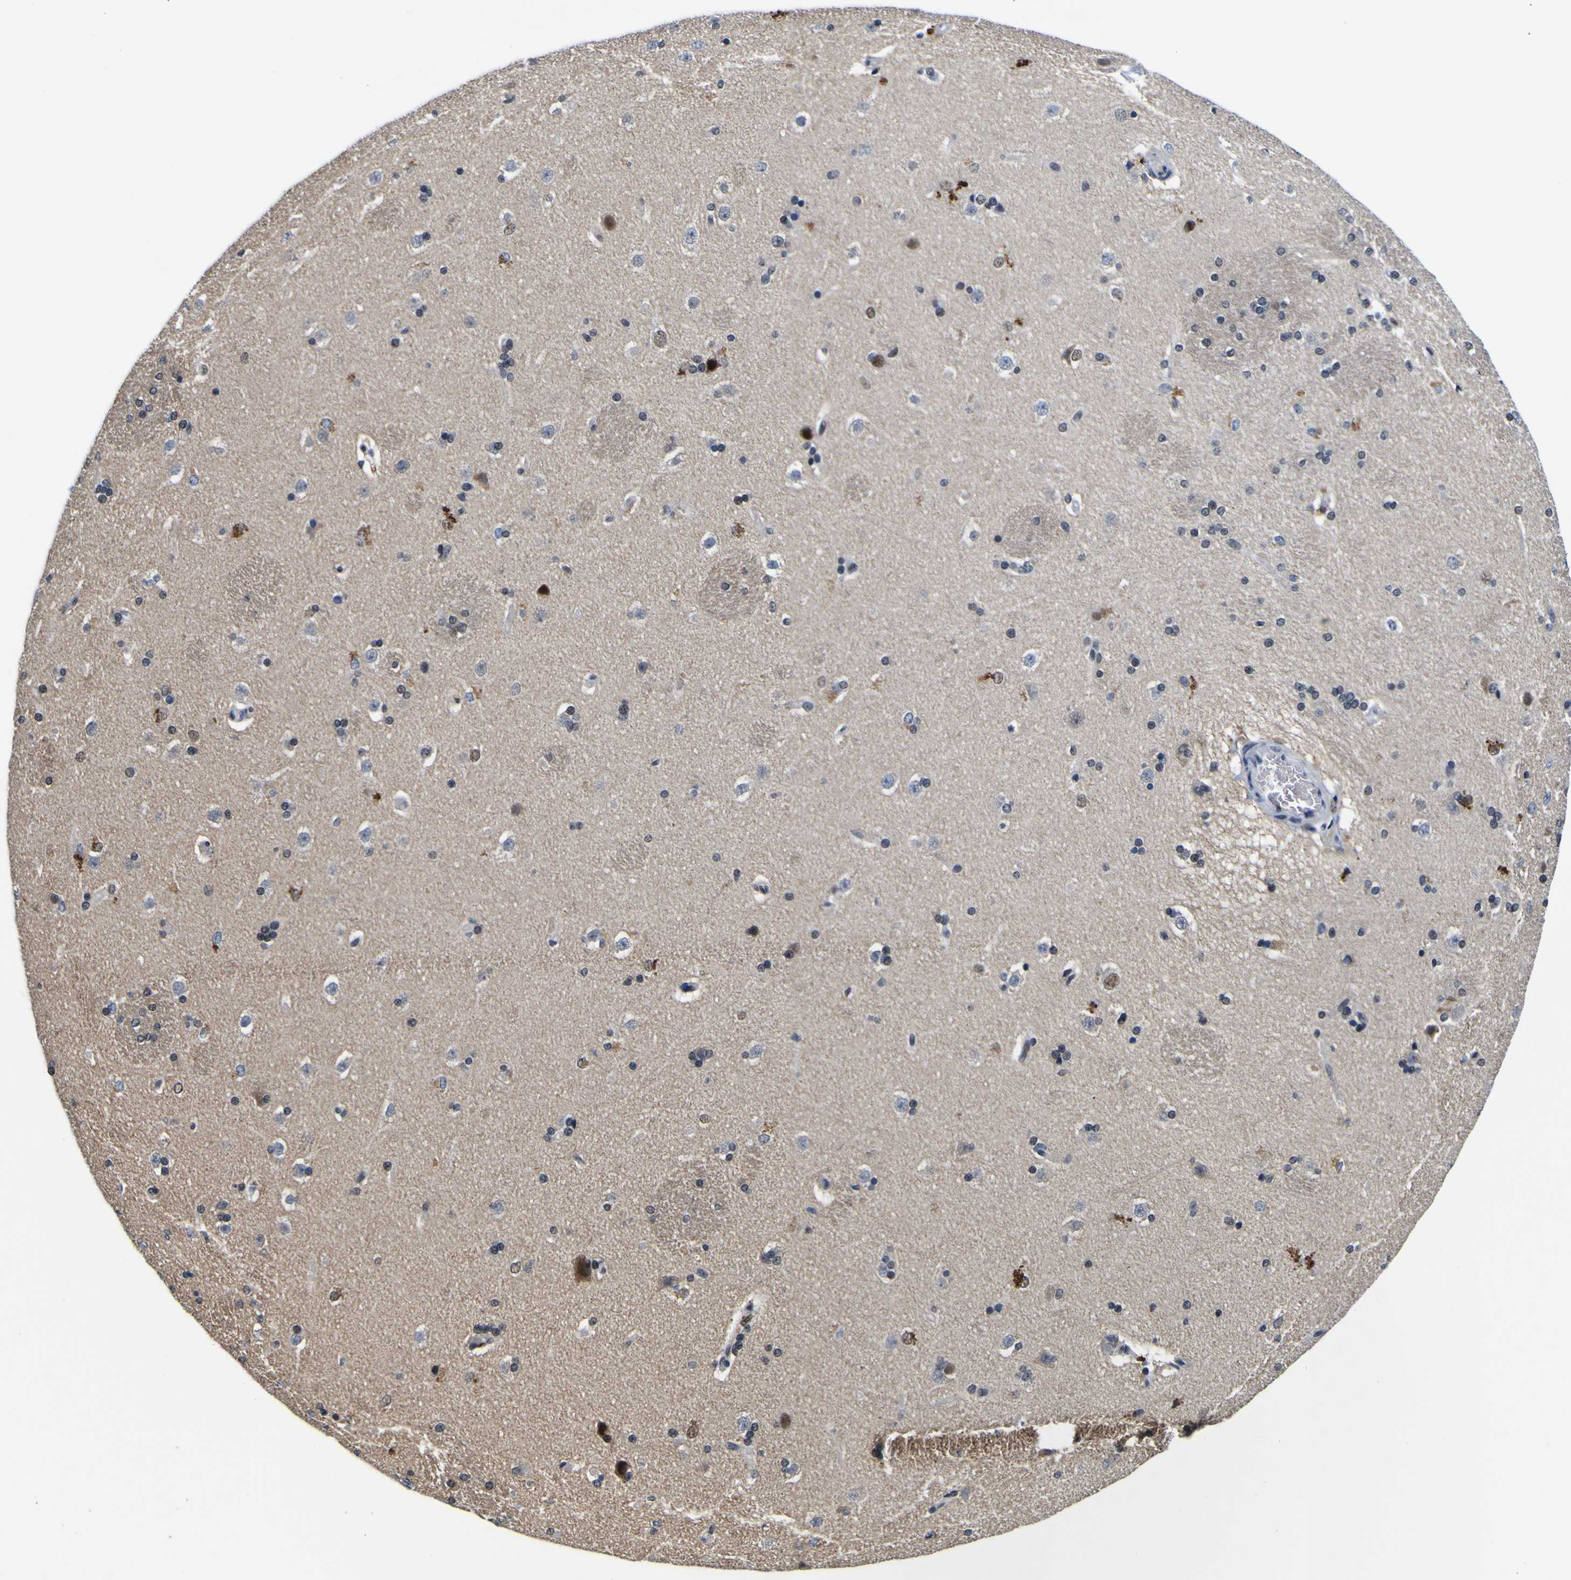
{"staining": {"intensity": "weak", "quantity": "<25%", "location": "nuclear"}, "tissue": "caudate", "cell_type": "Glial cells", "image_type": "normal", "snomed": [{"axis": "morphology", "description": "Normal tissue, NOS"}, {"axis": "topography", "description": "Lateral ventricle wall"}], "caption": "High power microscopy micrograph of an immunohistochemistry (IHC) micrograph of normal caudate, revealing no significant positivity in glial cells.", "gene": "CUL4B", "patient": {"sex": "female", "age": 19}}